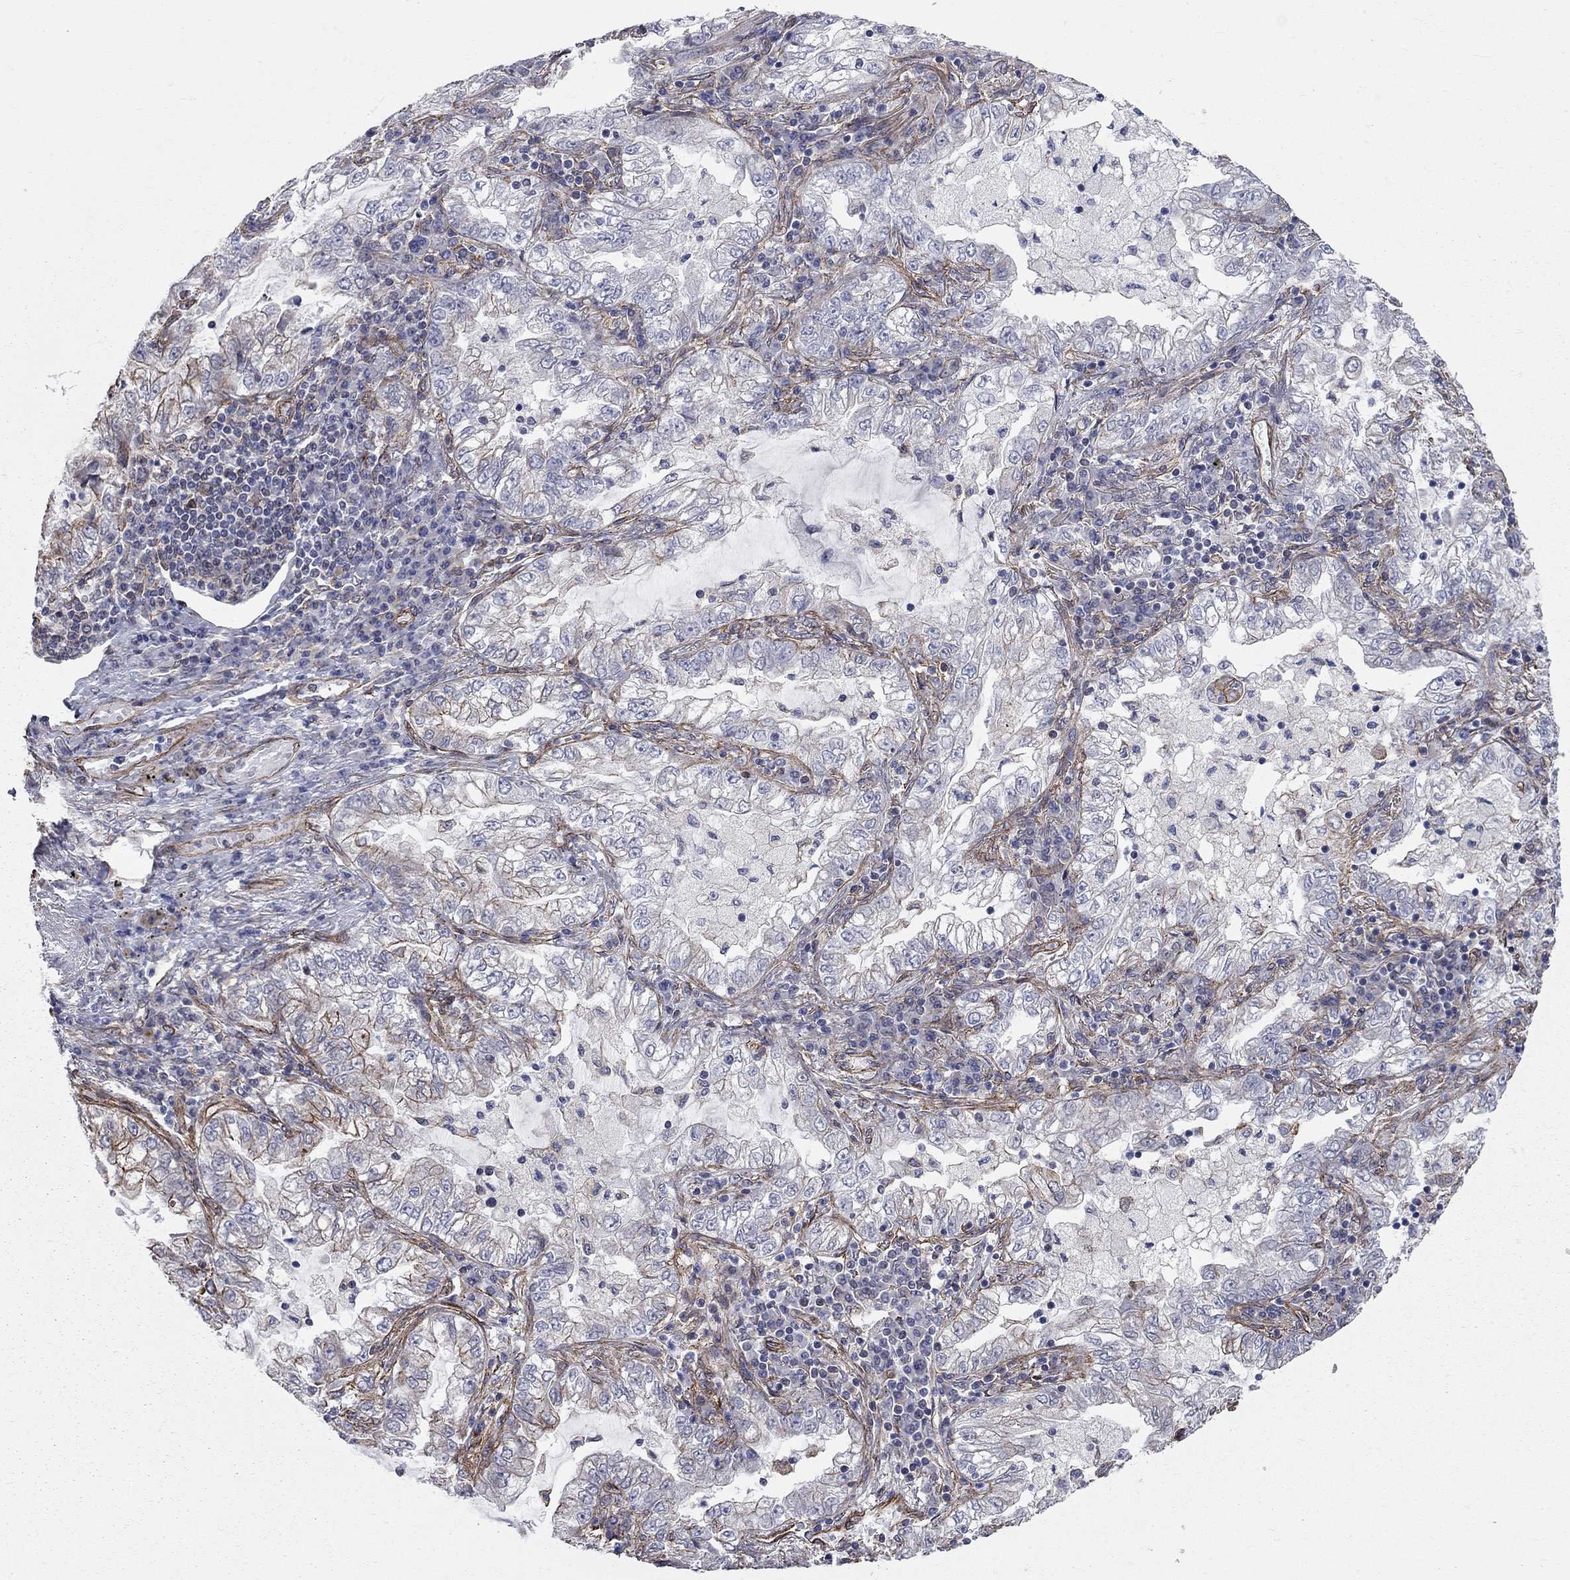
{"staining": {"intensity": "strong", "quantity": "<25%", "location": "cytoplasmic/membranous"}, "tissue": "lung cancer", "cell_type": "Tumor cells", "image_type": "cancer", "snomed": [{"axis": "morphology", "description": "Adenocarcinoma, NOS"}, {"axis": "topography", "description": "Lung"}], "caption": "Immunohistochemical staining of human lung cancer demonstrates medium levels of strong cytoplasmic/membranous staining in approximately <25% of tumor cells.", "gene": "BICDL2", "patient": {"sex": "female", "age": 73}}